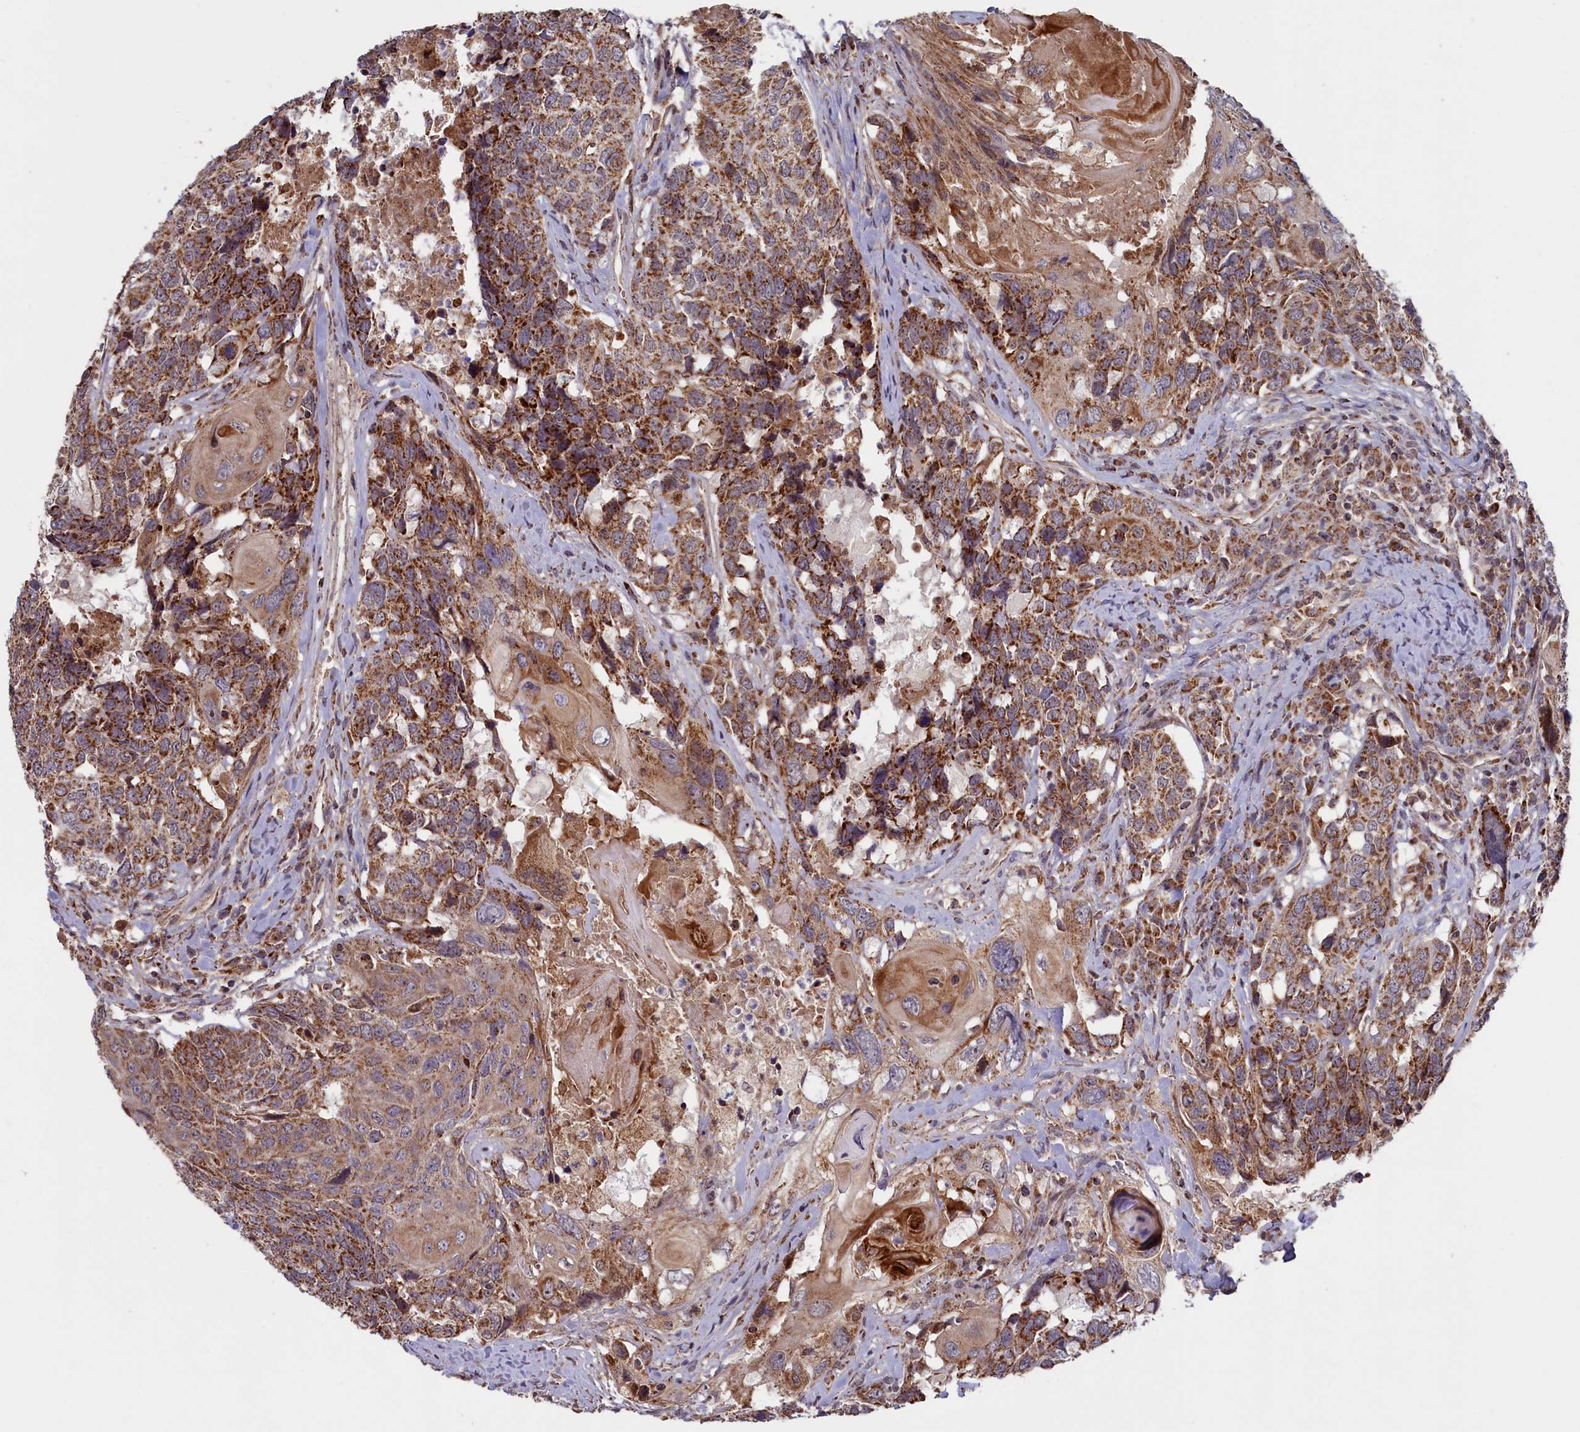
{"staining": {"intensity": "moderate", "quantity": ">75%", "location": "cytoplasmic/membranous"}, "tissue": "head and neck cancer", "cell_type": "Tumor cells", "image_type": "cancer", "snomed": [{"axis": "morphology", "description": "Squamous cell carcinoma, NOS"}, {"axis": "topography", "description": "Head-Neck"}], "caption": "DAB immunohistochemical staining of human head and neck squamous cell carcinoma shows moderate cytoplasmic/membranous protein staining in about >75% of tumor cells. The protein is stained brown, and the nuclei are stained in blue (DAB IHC with brightfield microscopy, high magnification).", "gene": "DUS3L", "patient": {"sex": "male", "age": 66}}